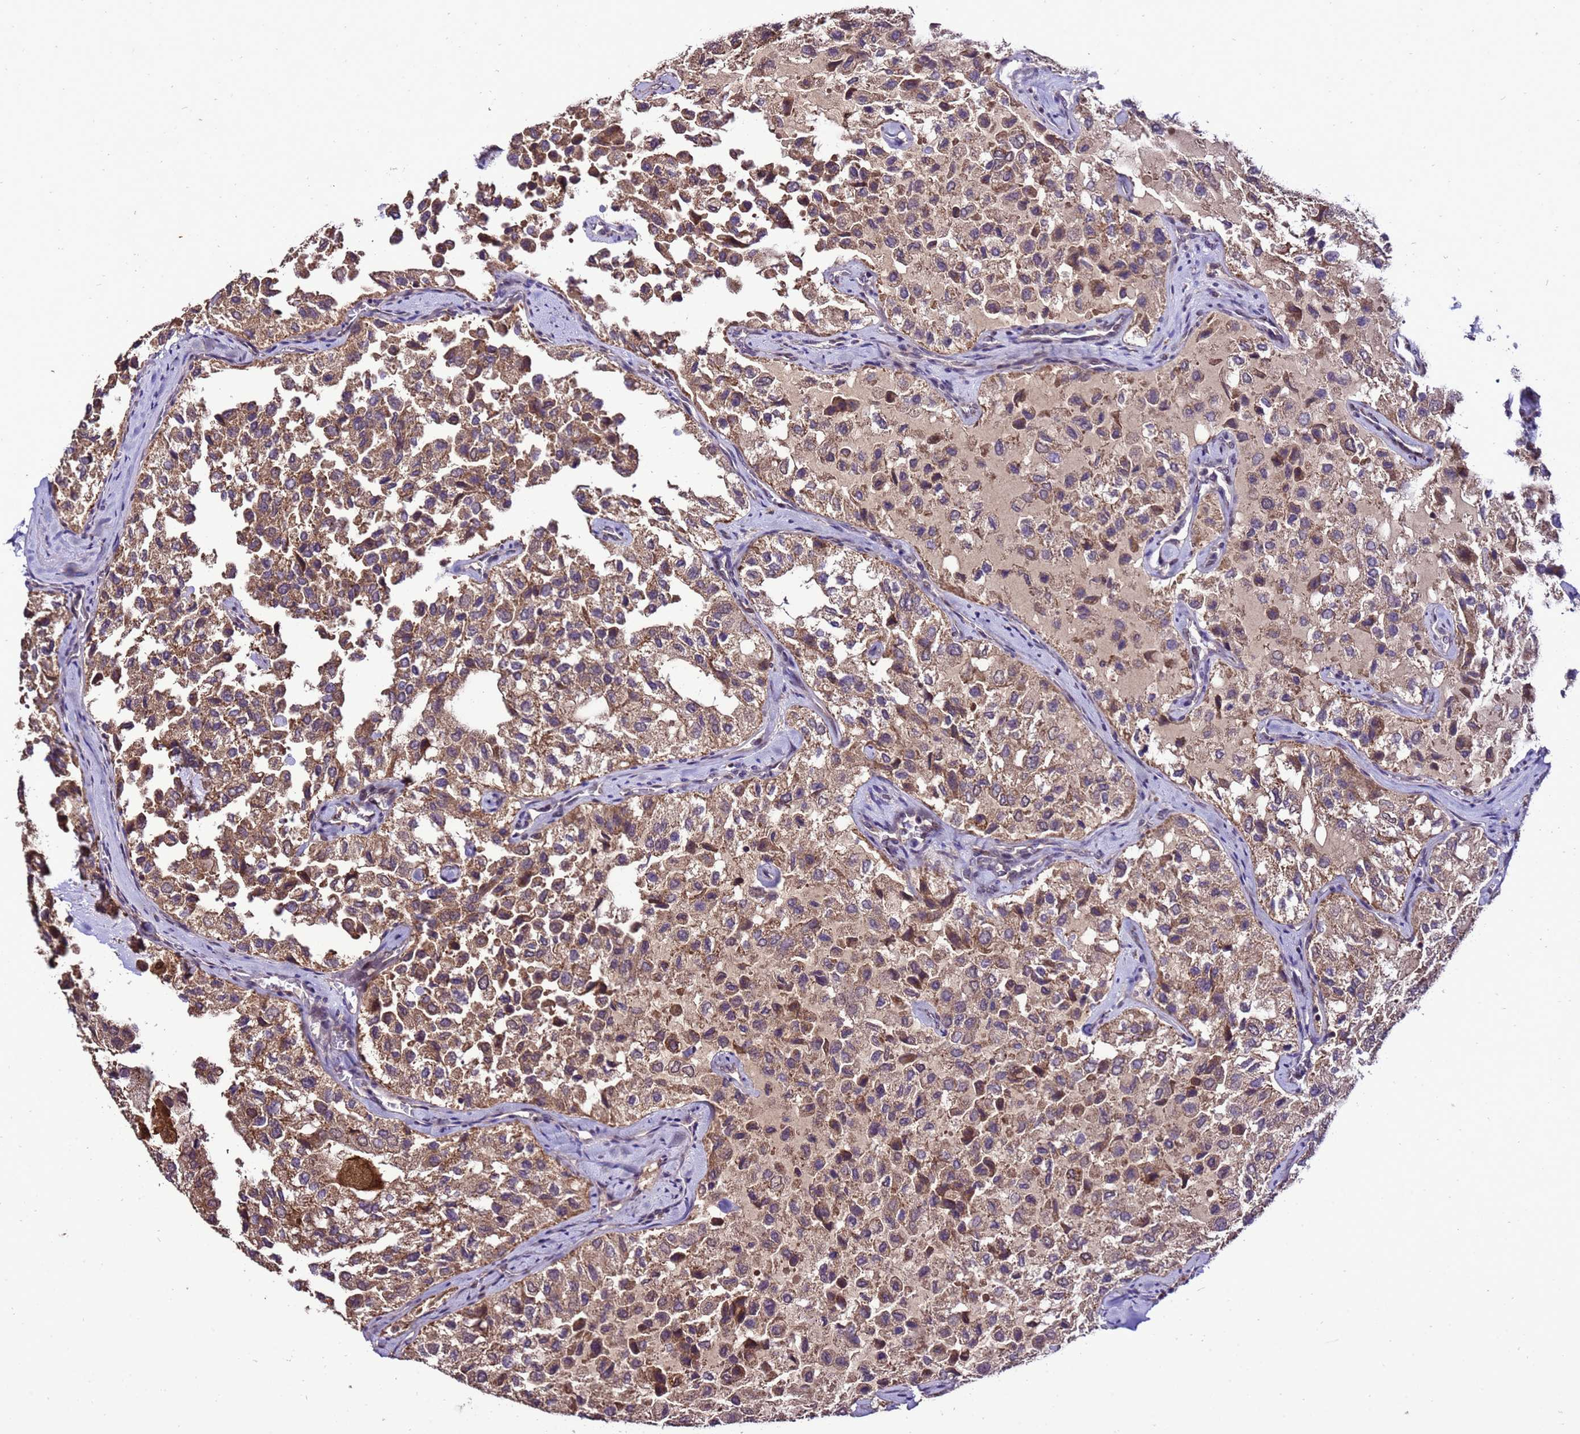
{"staining": {"intensity": "moderate", "quantity": ">75%", "location": "cytoplasmic/membranous"}, "tissue": "thyroid cancer", "cell_type": "Tumor cells", "image_type": "cancer", "snomed": [{"axis": "morphology", "description": "Follicular adenoma carcinoma, NOS"}, {"axis": "topography", "description": "Thyroid gland"}], "caption": "A photomicrograph showing moderate cytoplasmic/membranous staining in approximately >75% of tumor cells in thyroid follicular adenoma carcinoma, as visualized by brown immunohistochemical staining.", "gene": "ZNF329", "patient": {"sex": "male", "age": 75}}